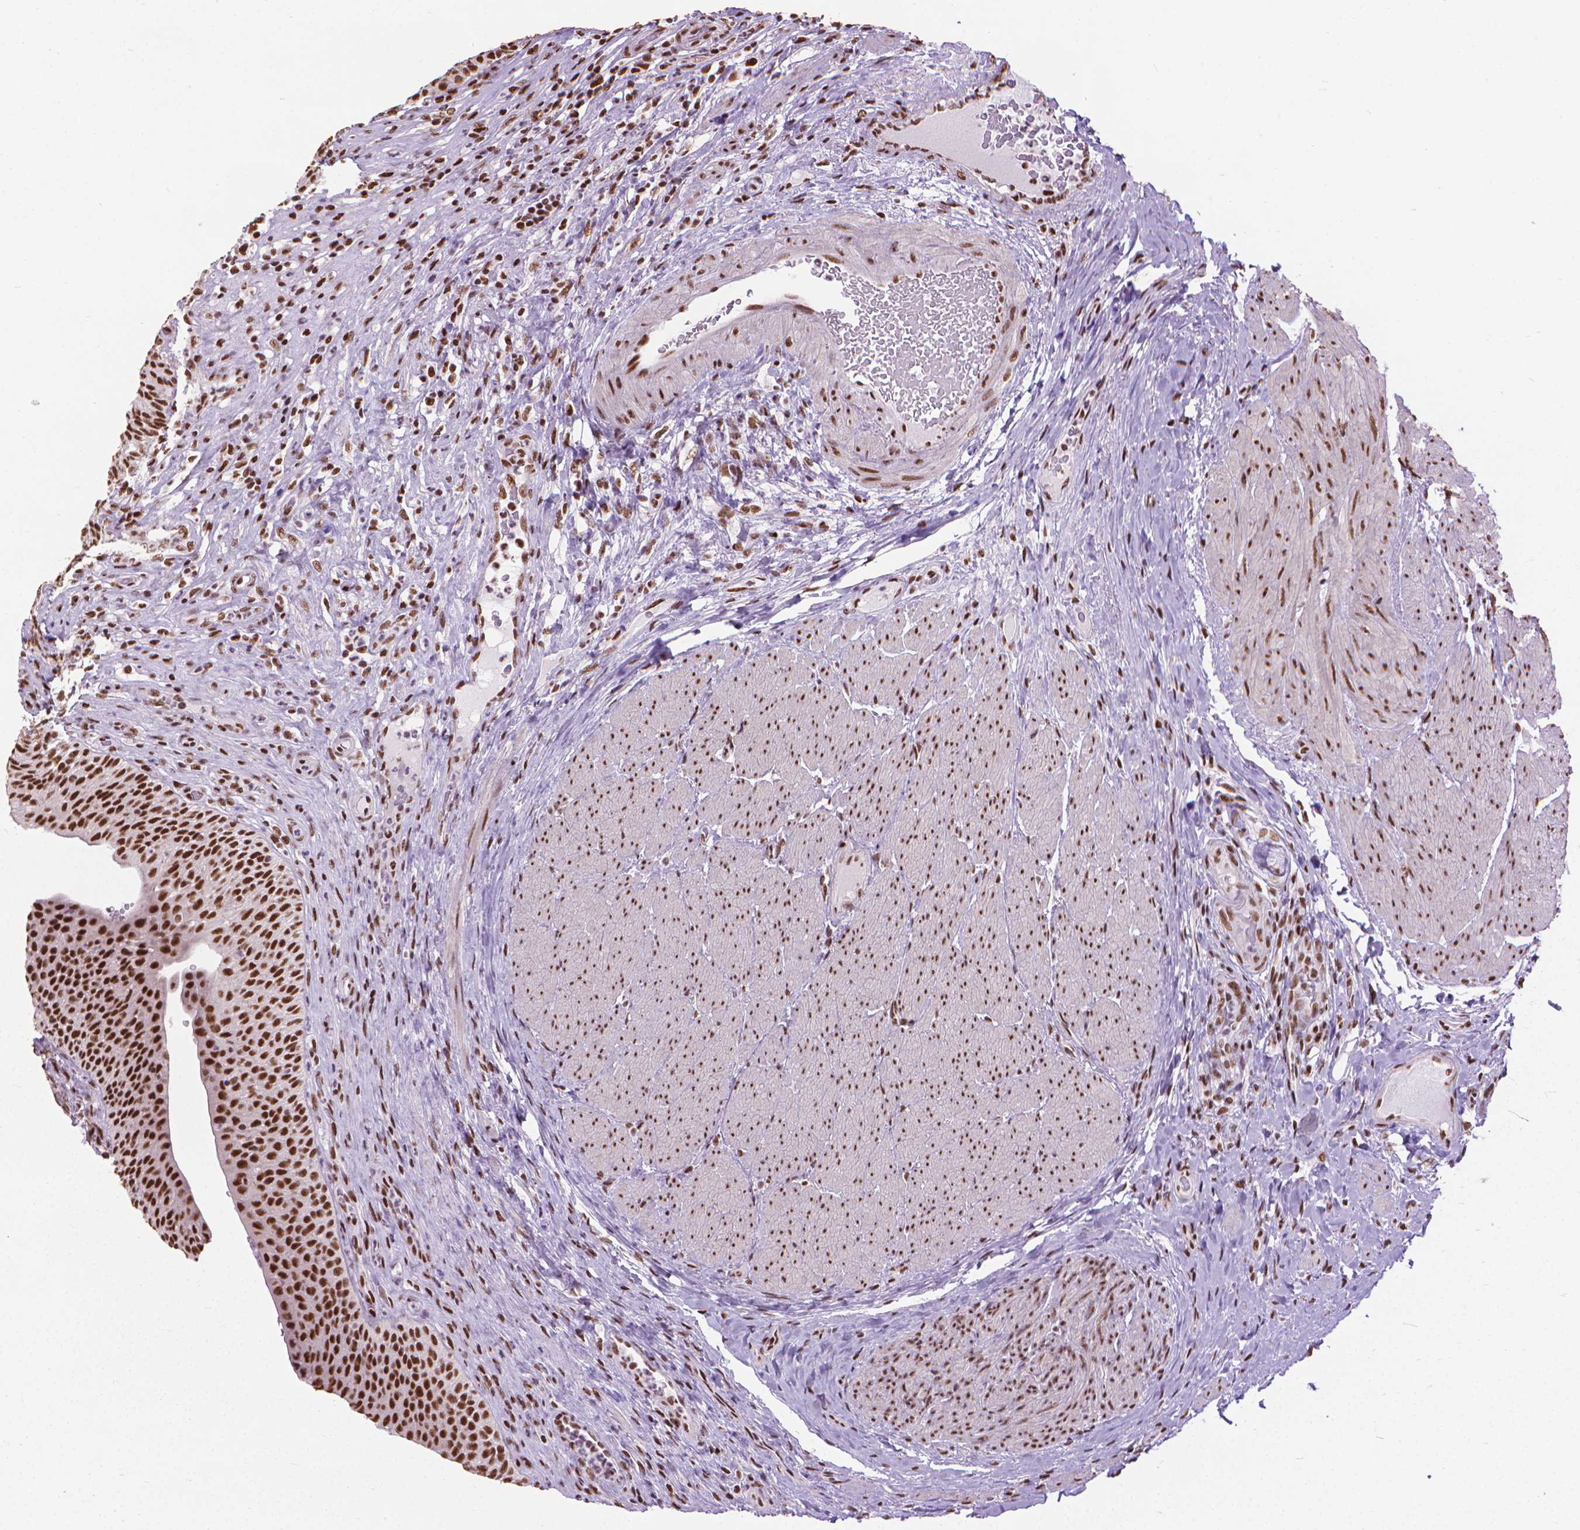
{"staining": {"intensity": "strong", "quantity": ">75%", "location": "nuclear"}, "tissue": "urinary bladder", "cell_type": "Urothelial cells", "image_type": "normal", "snomed": [{"axis": "morphology", "description": "Normal tissue, NOS"}, {"axis": "topography", "description": "Urinary bladder"}, {"axis": "topography", "description": "Peripheral nerve tissue"}], "caption": "DAB (3,3'-diaminobenzidine) immunohistochemical staining of benign urinary bladder exhibits strong nuclear protein expression in approximately >75% of urothelial cells.", "gene": "AKAP8", "patient": {"sex": "male", "age": 66}}